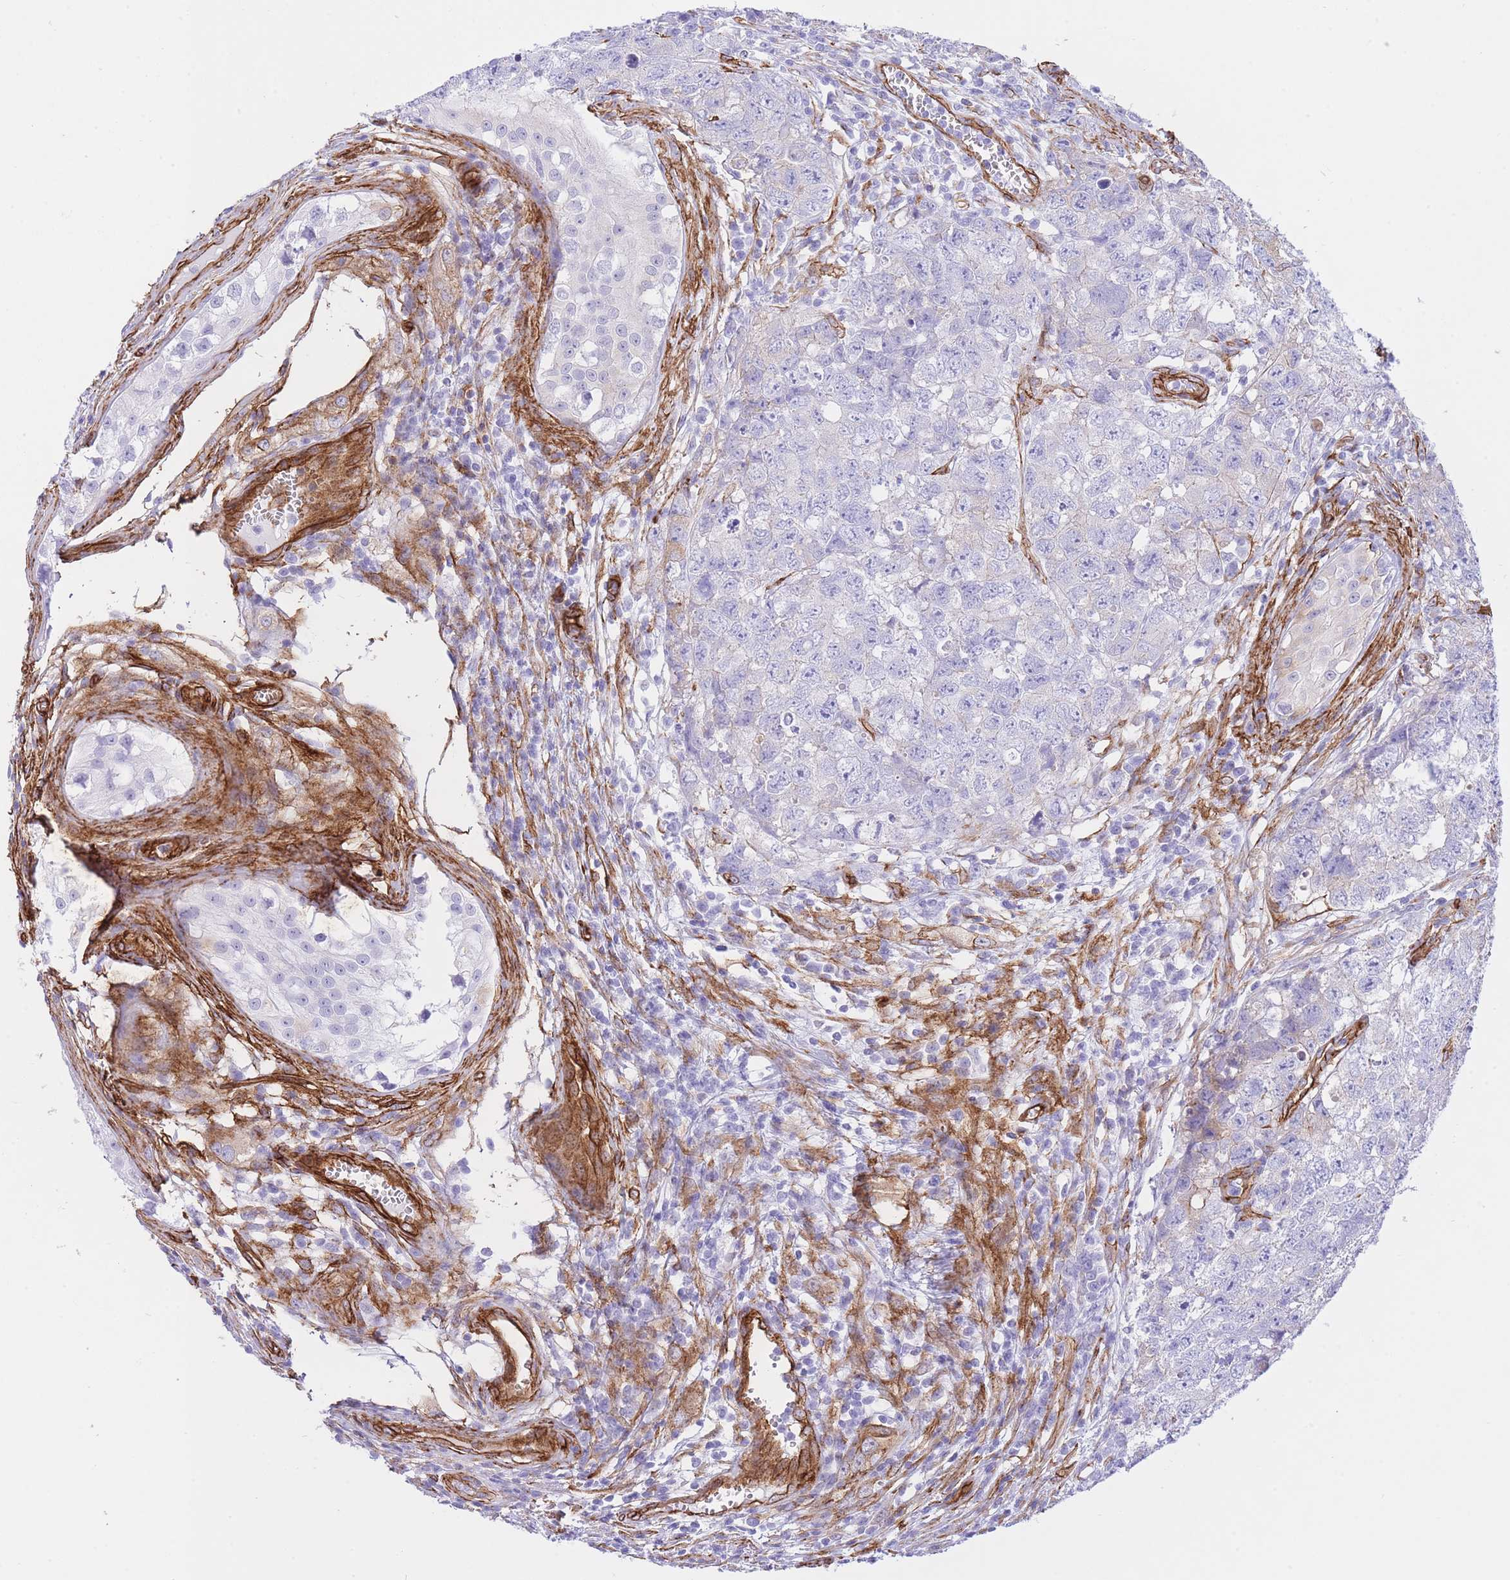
{"staining": {"intensity": "negative", "quantity": "none", "location": "none"}, "tissue": "testis cancer", "cell_type": "Tumor cells", "image_type": "cancer", "snomed": [{"axis": "morphology", "description": "Carcinoma, Embryonal, NOS"}, {"axis": "topography", "description": "Testis"}], "caption": "An immunohistochemistry (IHC) micrograph of embryonal carcinoma (testis) is shown. There is no staining in tumor cells of embryonal carcinoma (testis). The staining is performed using DAB (3,3'-diaminobenzidine) brown chromogen with nuclei counter-stained in using hematoxylin.", "gene": "CAVIN1", "patient": {"sex": "male", "age": 22}}